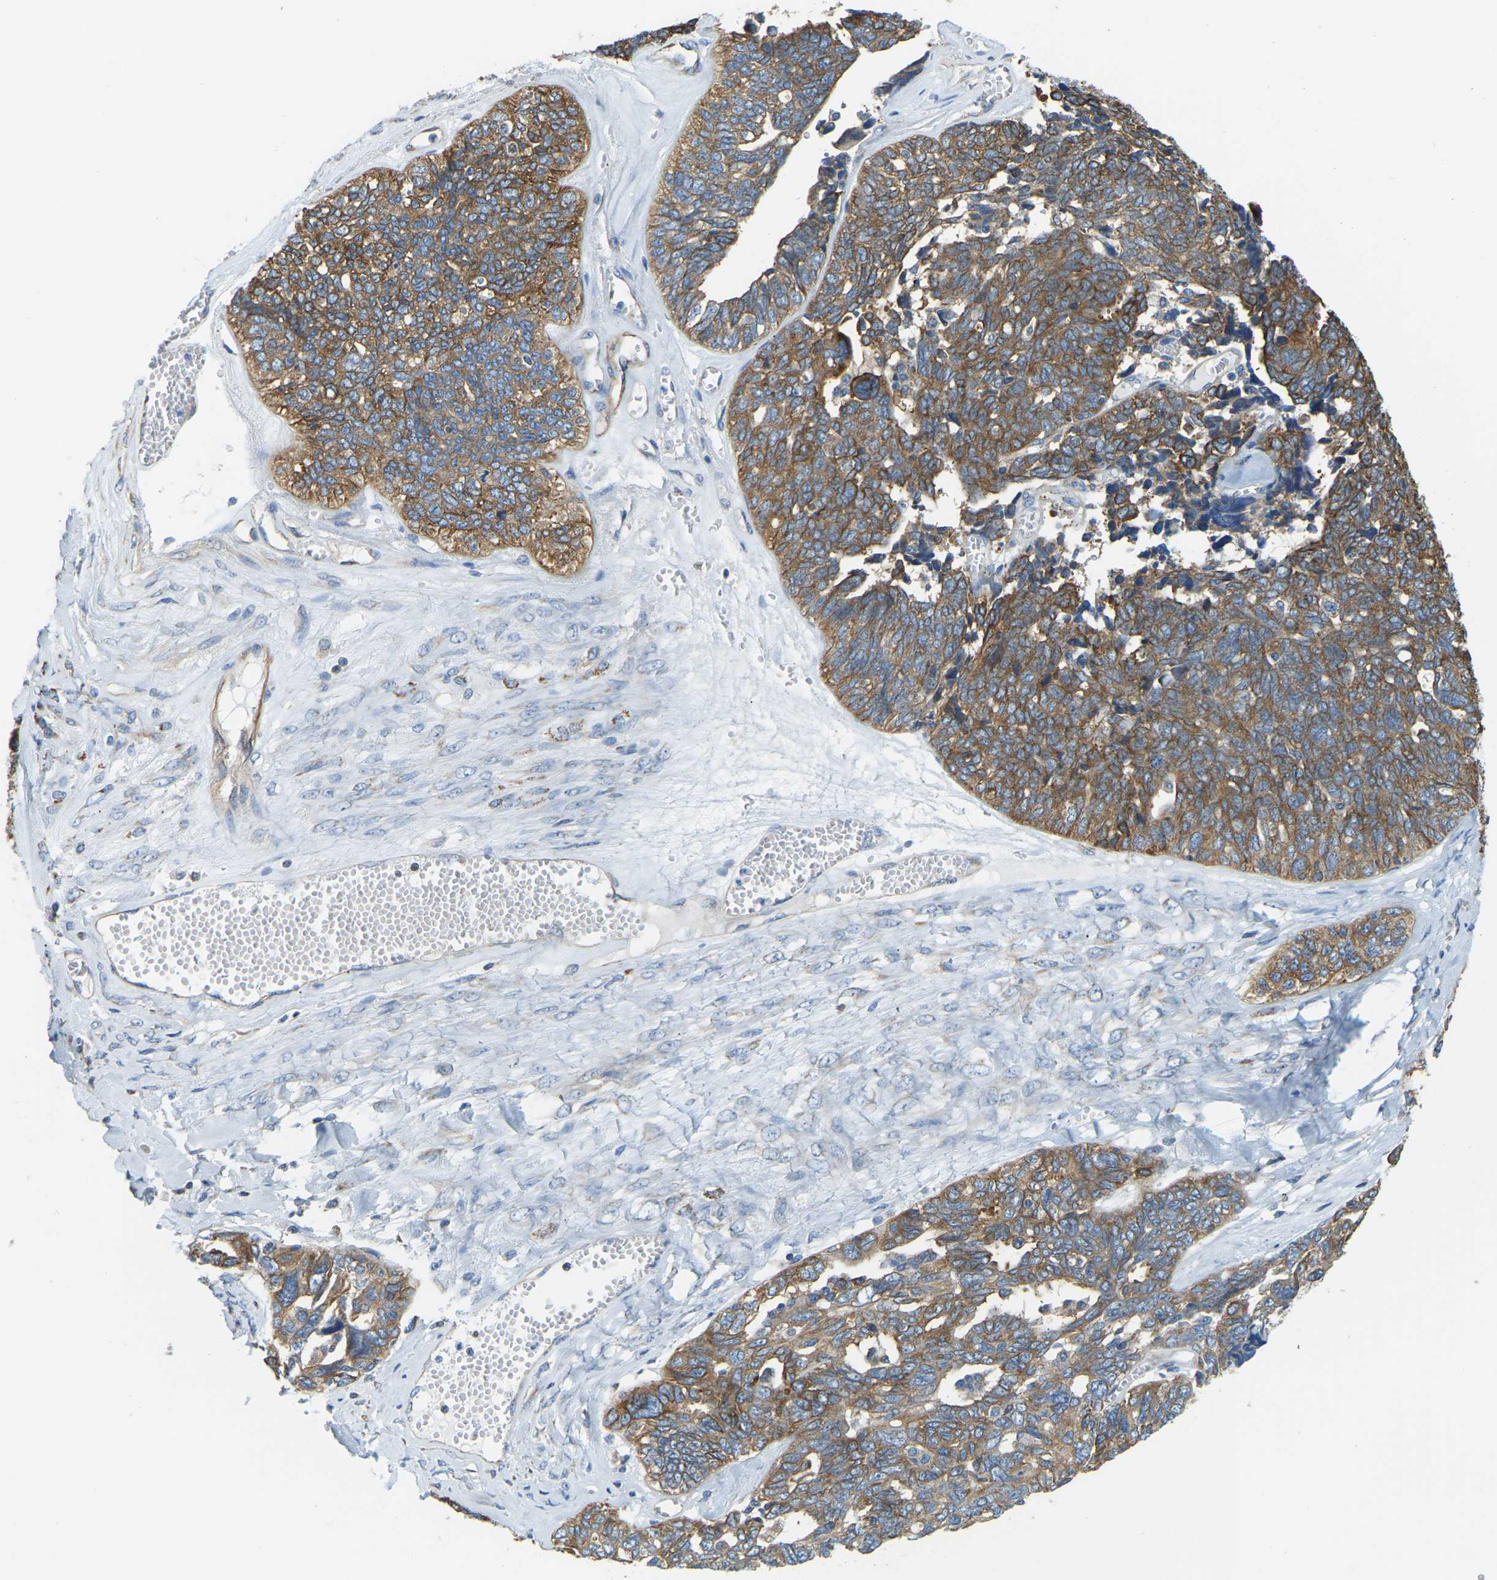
{"staining": {"intensity": "moderate", "quantity": ">75%", "location": "cytoplasmic/membranous"}, "tissue": "ovarian cancer", "cell_type": "Tumor cells", "image_type": "cancer", "snomed": [{"axis": "morphology", "description": "Cystadenocarcinoma, serous, NOS"}, {"axis": "topography", "description": "Ovary"}], "caption": "IHC photomicrograph of human ovarian serous cystadenocarcinoma stained for a protein (brown), which exhibits medium levels of moderate cytoplasmic/membranous staining in about >75% of tumor cells.", "gene": "AHNAK", "patient": {"sex": "female", "age": 79}}